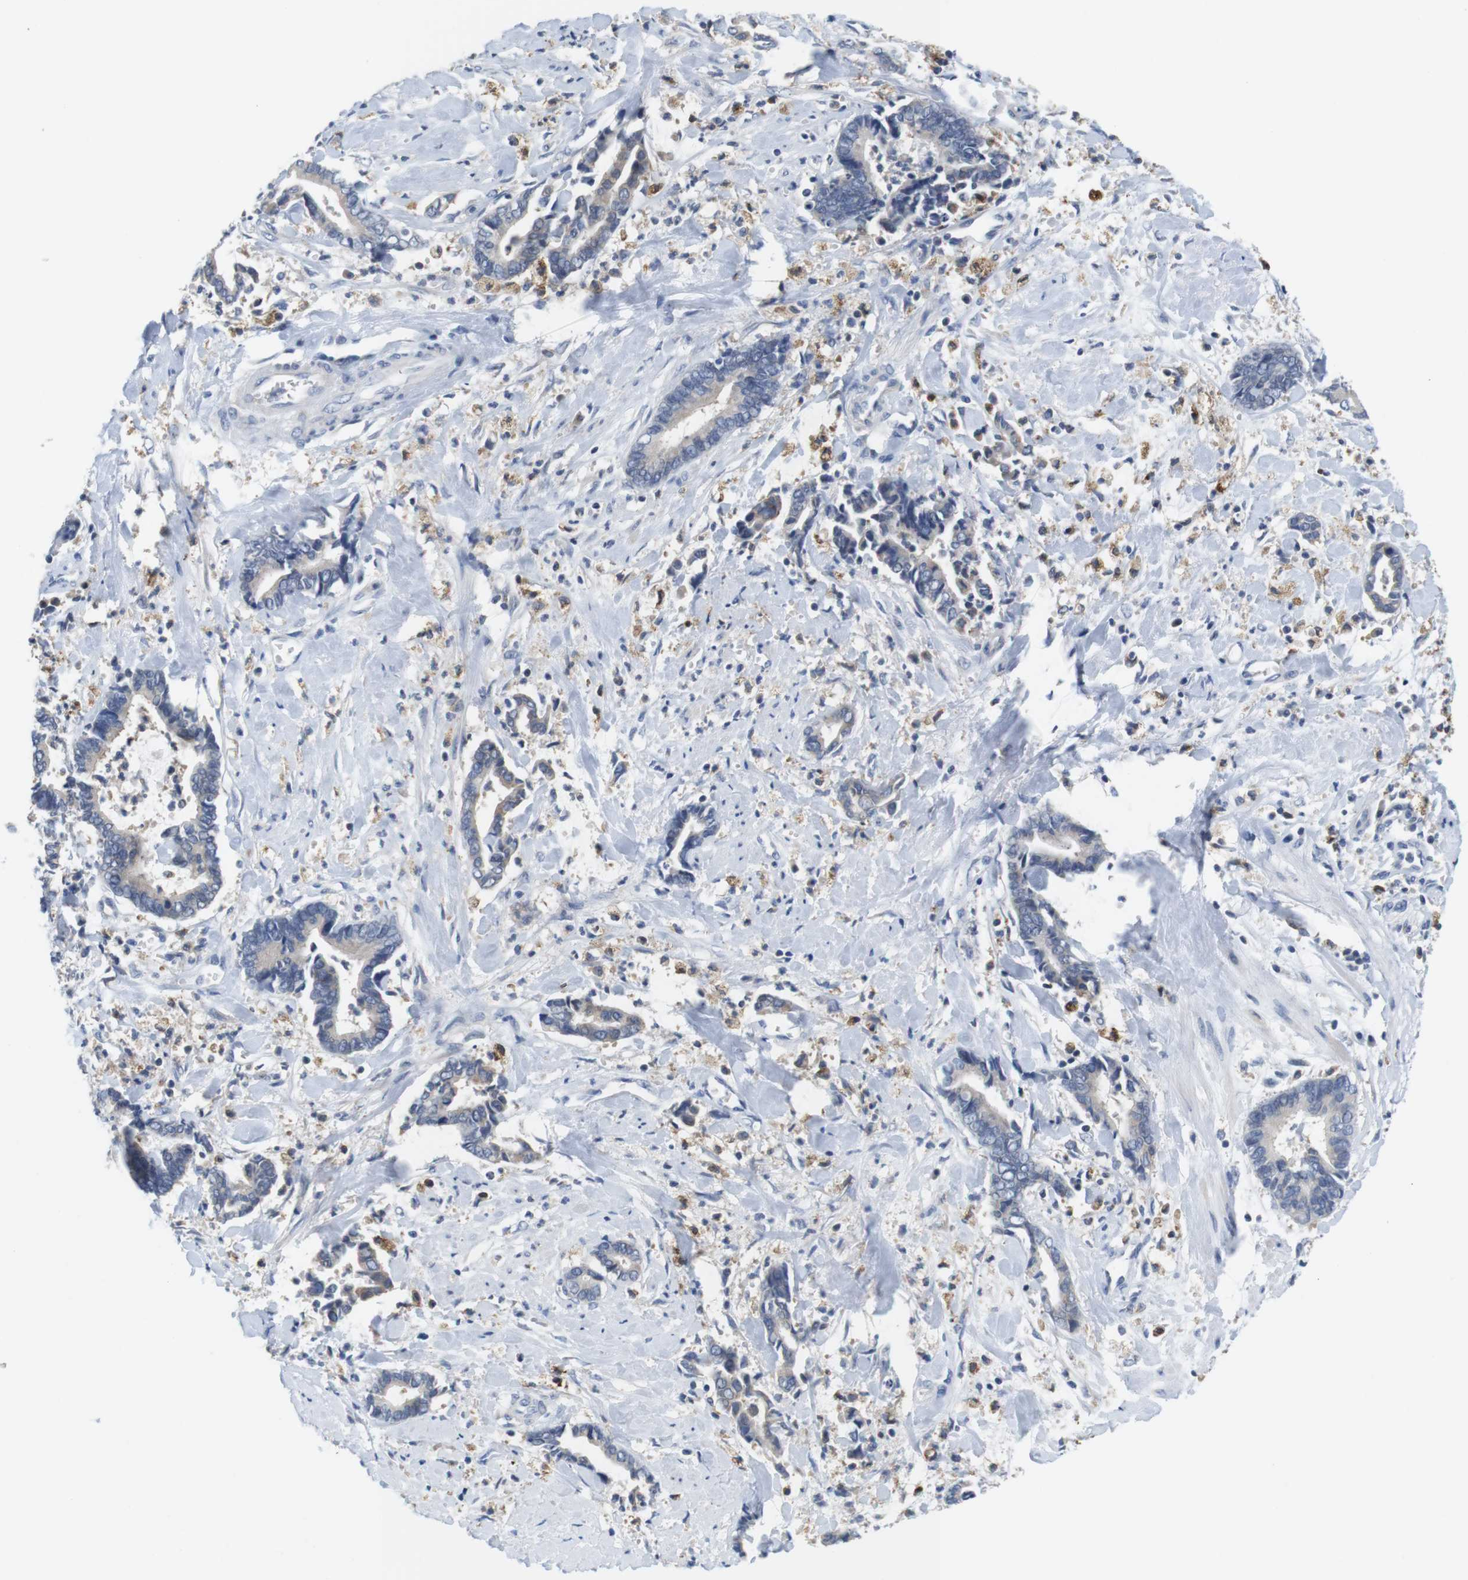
{"staining": {"intensity": "negative", "quantity": "none", "location": "none"}, "tissue": "cervical cancer", "cell_type": "Tumor cells", "image_type": "cancer", "snomed": [{"axis": "morphology", "description": "Adenocarcinoma, NOS"}, {"axis": "topography", "description": "Cervix"}], "caption": "Adenocarcinoma (cervical) was stained to show a protein in brown. There is no significant expression in tumor cells.", "gene": "CNGA2", "patient": {"sex": "female", "age": 44}}